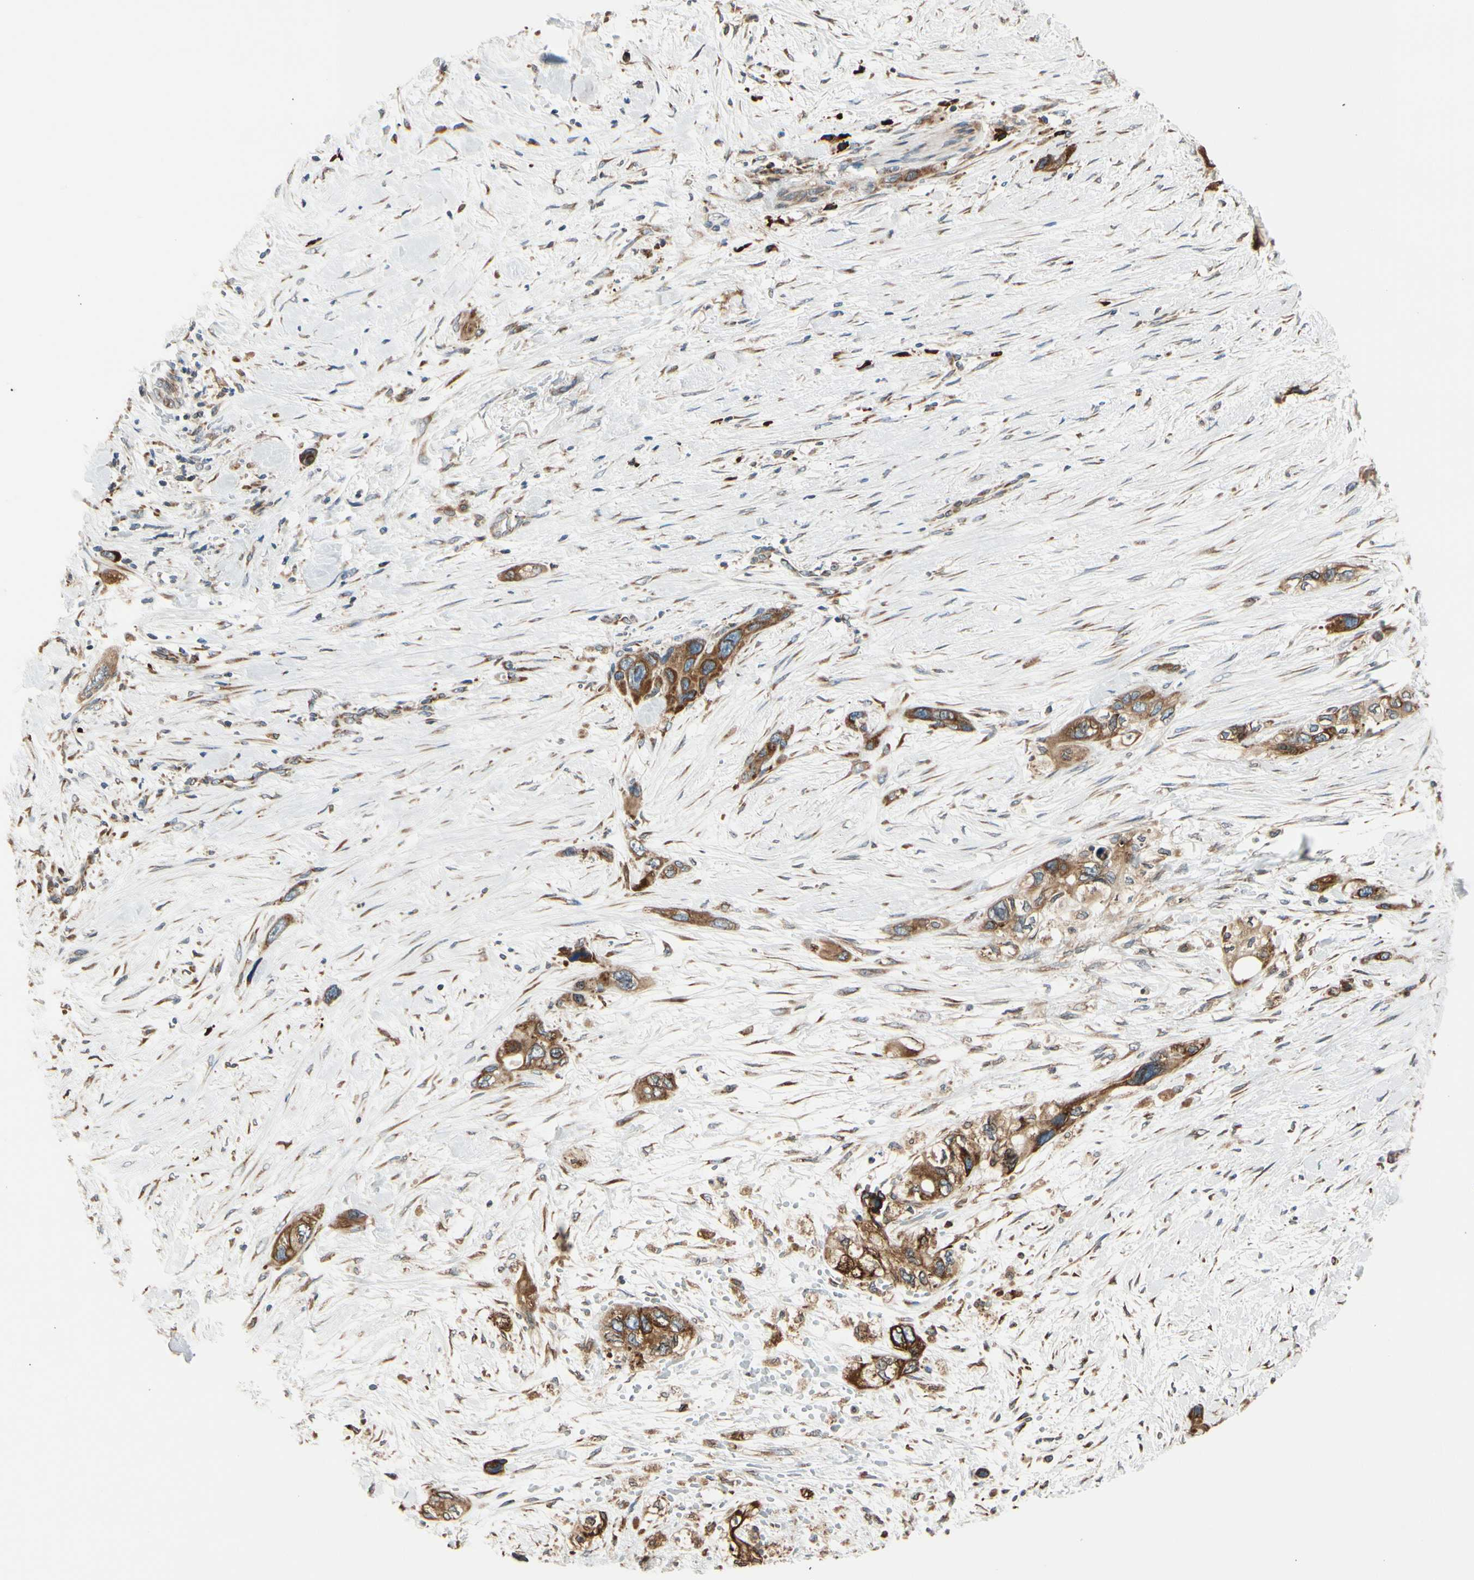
{"staining": {"intensity": "strong", "quantity": ">75%", "location": "cytoplasmic/membranous"}, "tissue": "pancreatic cancer", "cell_type": "Tumor cells", "image_type": "cancer", "snomed": [{"axis": "morphology", "description": "Adenocarcinoma, NOS"}, {"axis": "topography", "description": "Pancreas"}], "caption": "This image shows immunohistochemistry (IHC) staining of human pancreatic cancer, with high strong cytoplasmic/membranous staining in about >75% of tumor cells.", "gene": "RPN2", "patient": {"sex": "male", "age": 46}}